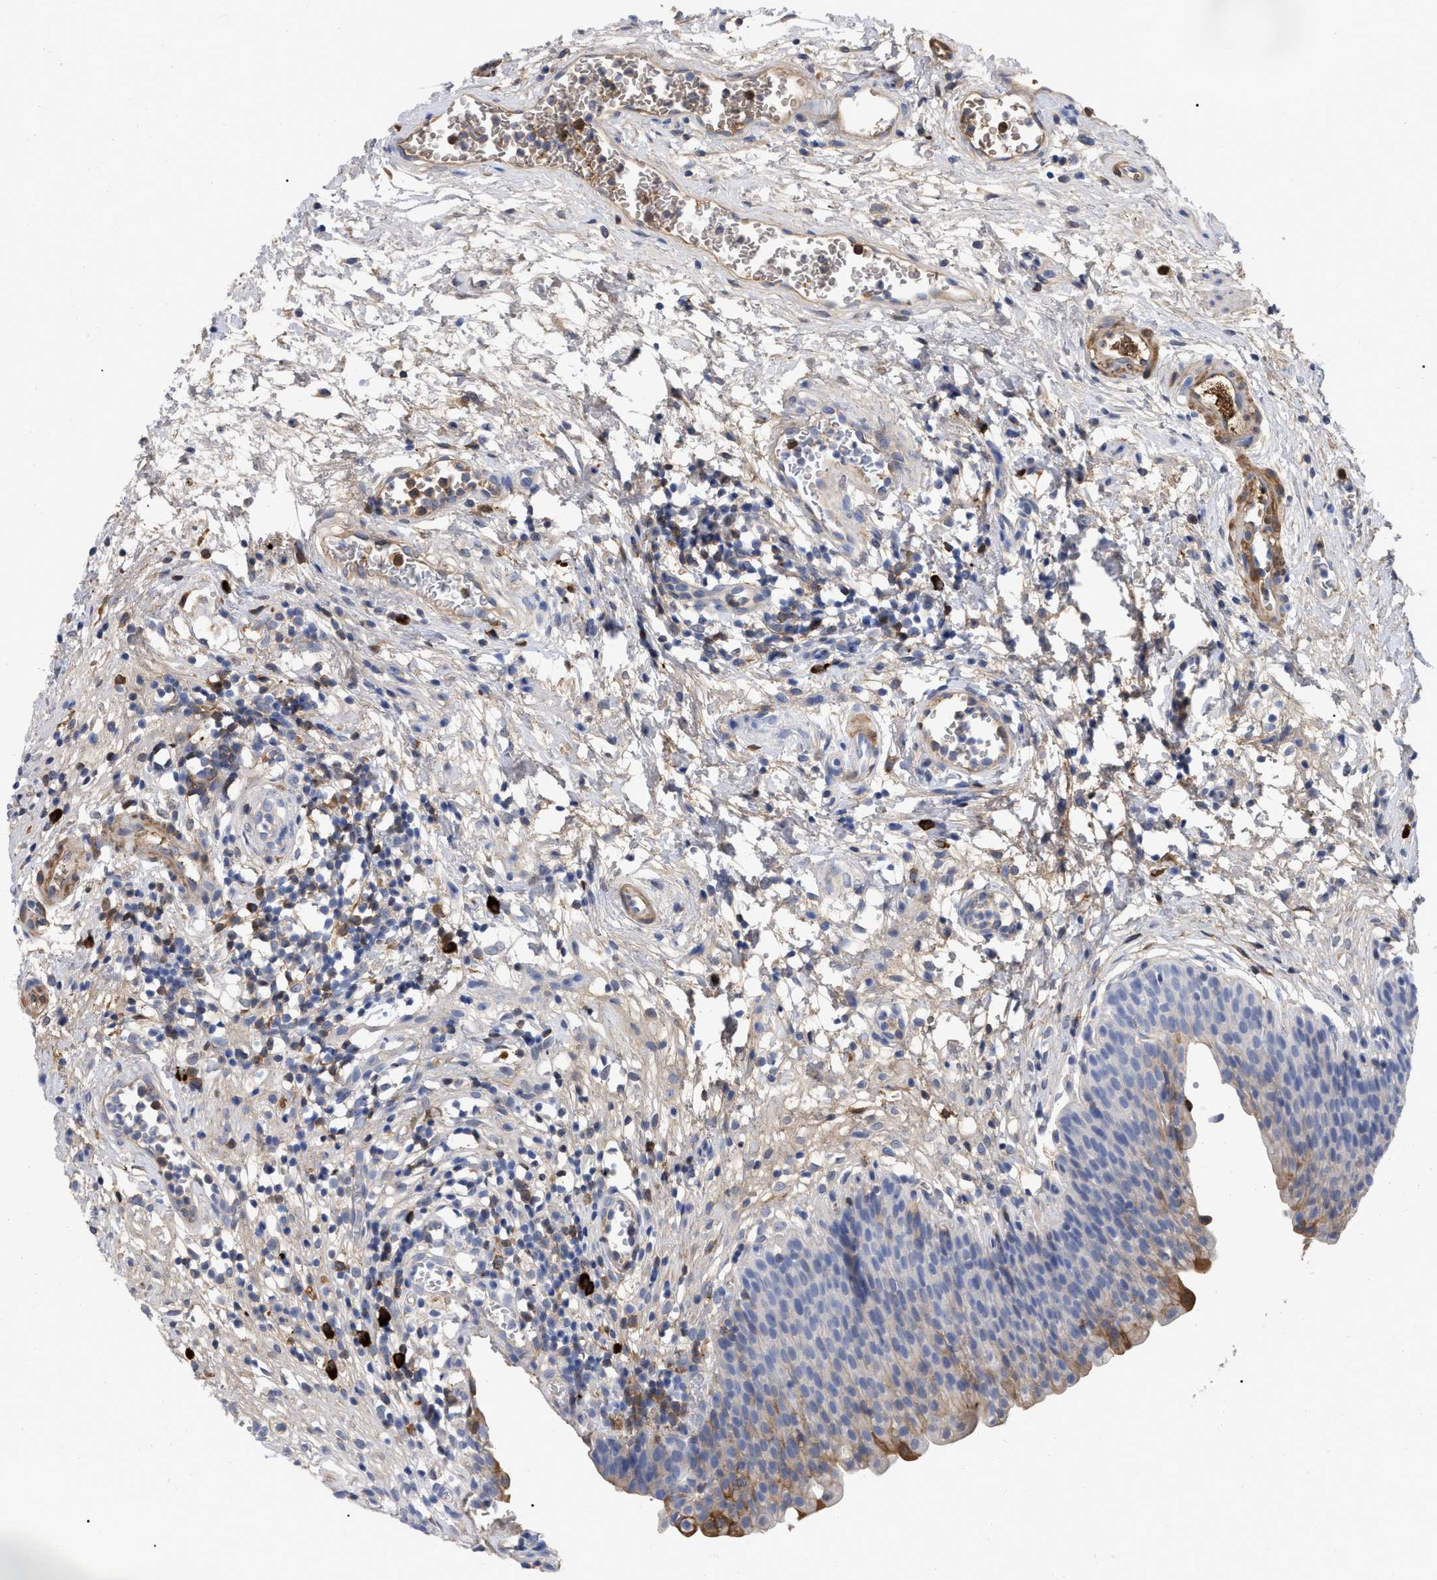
{"staining": {"intensity": "moderate", "quantity": "<25%", "location": "cytoplasmic/membranous"}, "tissue": "urinary bladder", "cell_type": "Urothelial cells", "image_type": "normal", "snomed": [{"axis": "morphology", "description": "Normal tissue, NOS"}, {"axis": "topography", "description": "Urinary bladder"}], "caption": "Urinary bladder stained with a brown dye exhibits moderate cytoplasmic/membranous positive staining in approximately <25% of urothelial cells.", "gene": "IGHV5", "patient": {"sex": "male", "age": 37}}